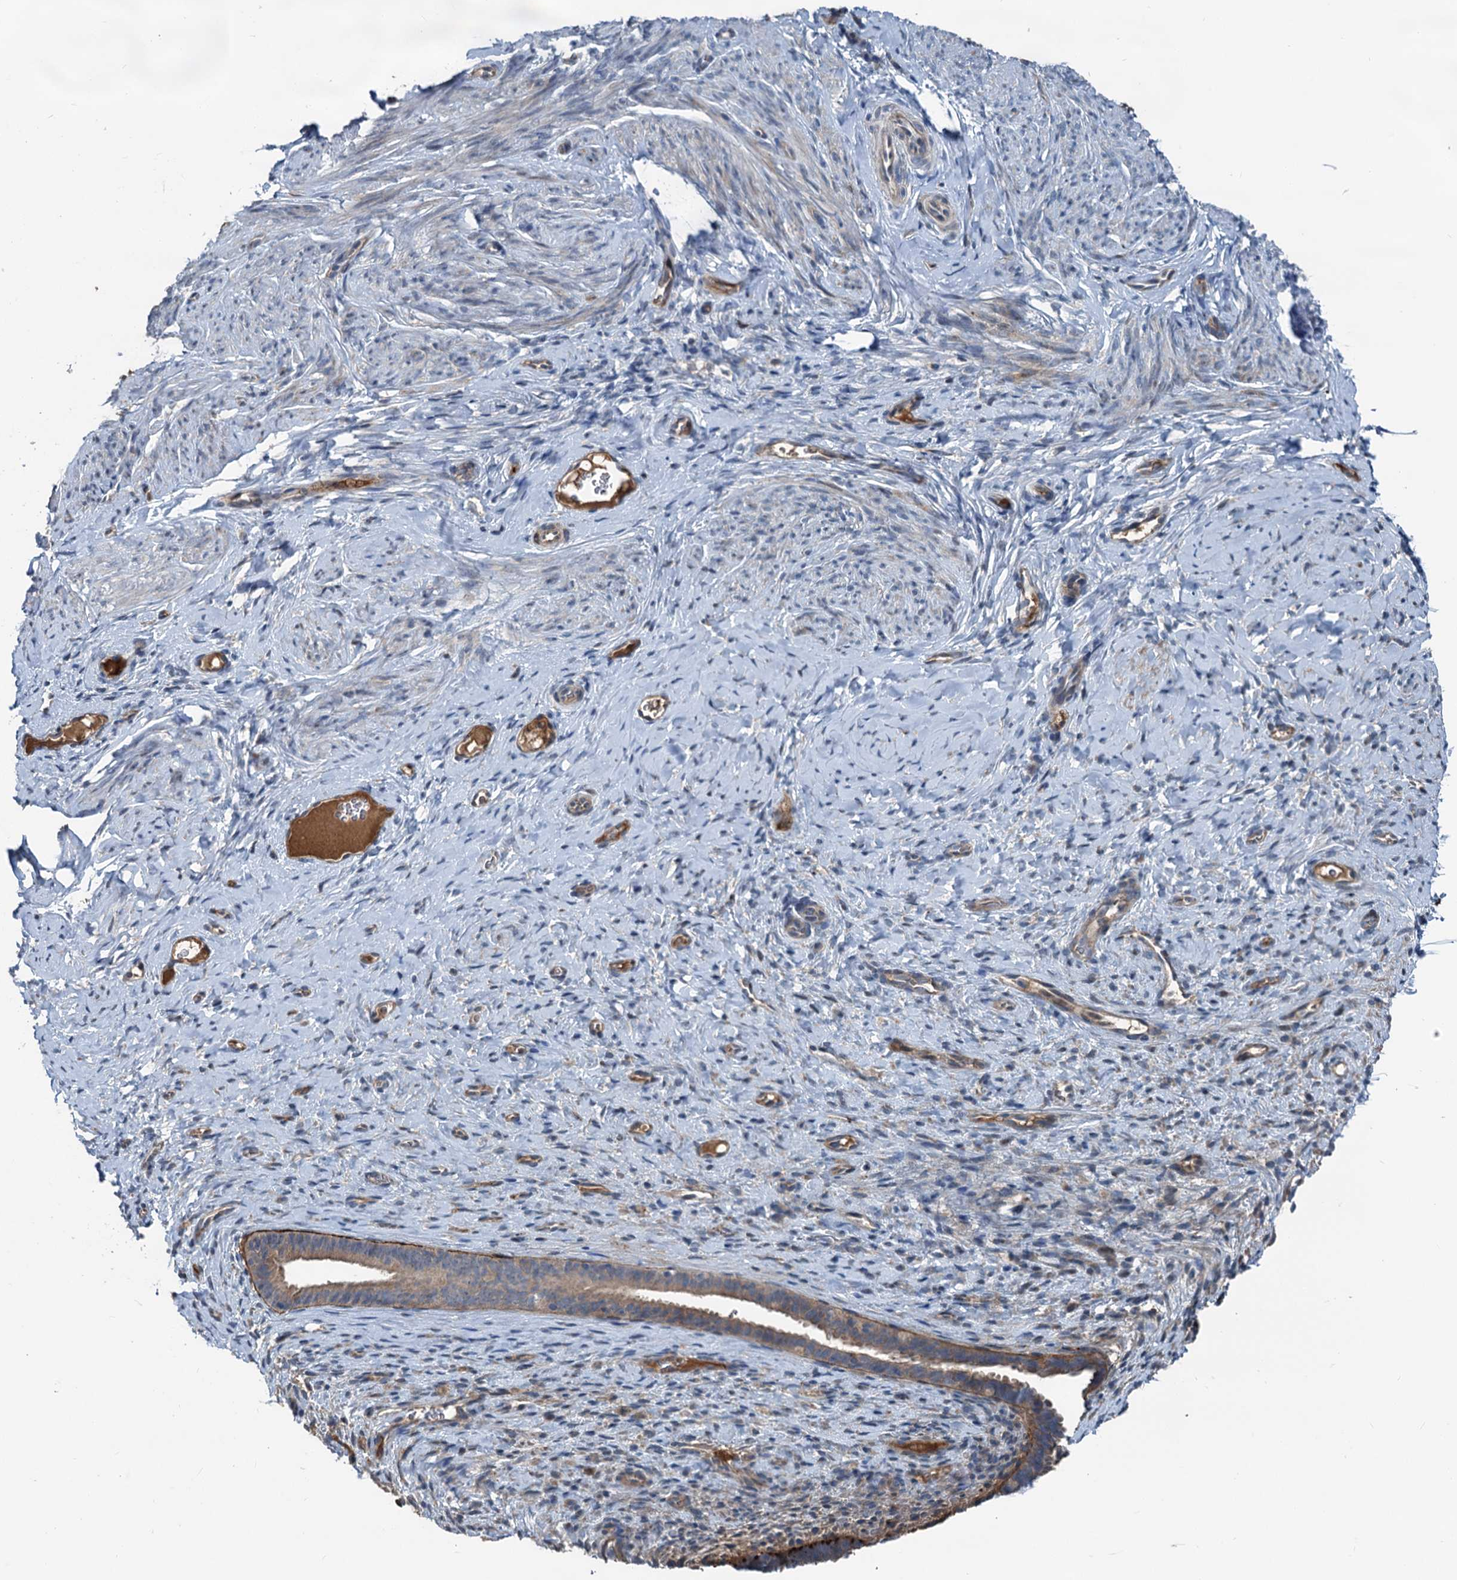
{"staining": {"intensity": "negative", "quantity": "none", "location": "none"}, "tissue": "endometrium", "cell_type": "Cells in endometrial stroma", "image_type": "normal", "snomed": [{"axis": "morphology", "description": "Normal tissue, NOS"}, {"axis": "topography", "description": "Endometrium"}], "caption": "The immunohistochemistry (IHC) micrograph has no significant staining in cells in endometrial stroma of endometrium. The staining is performed using DAB brown chromogen with nuclei counter-stained in using hematoxylin.", "gene": "TEDC1", "patient": {"sex": "female", "age": 65}}